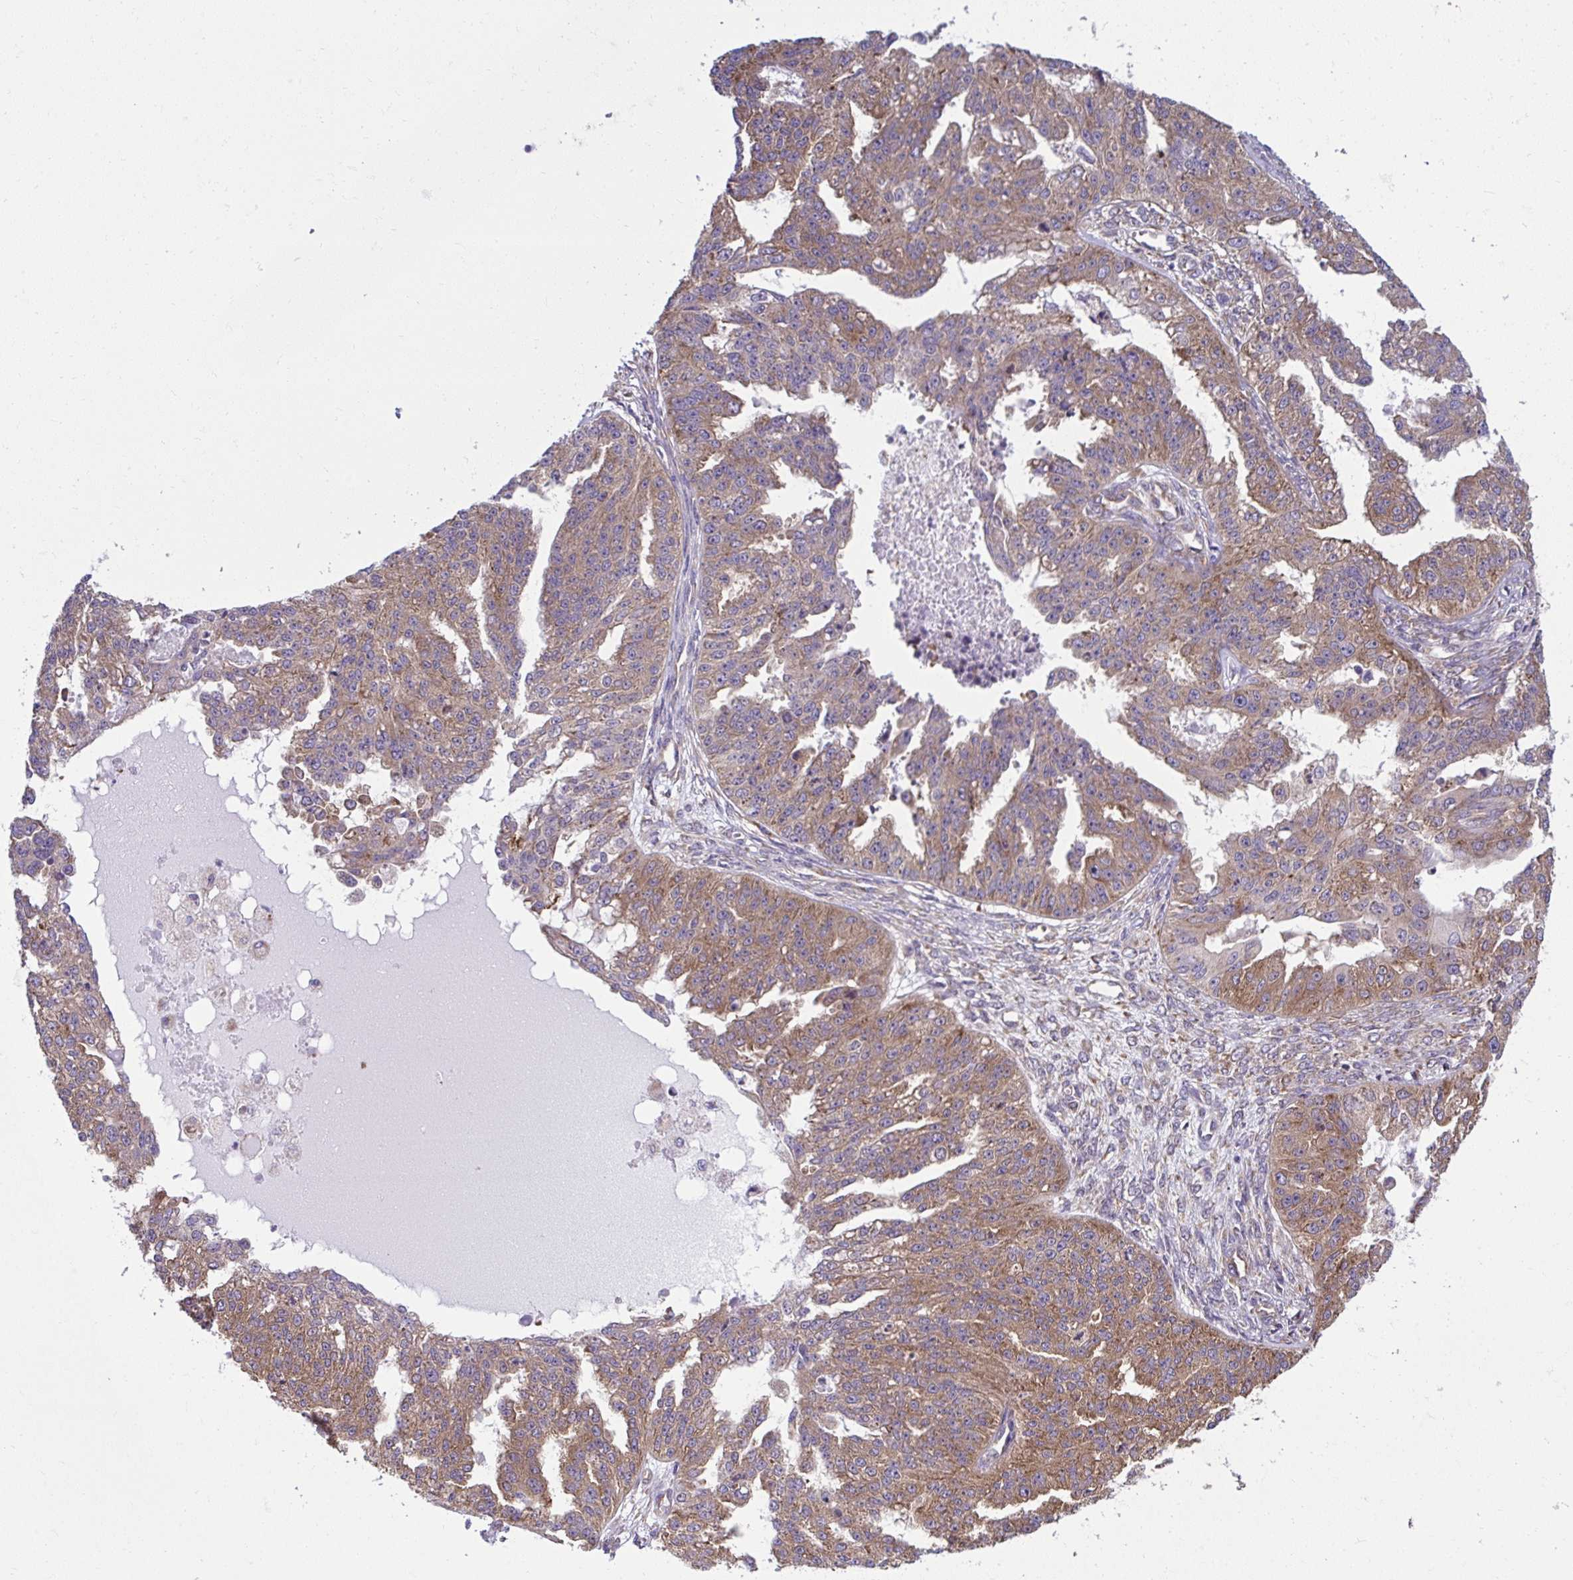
{"staining": {"intensity": "moderate", "quantity": ">75%", "location": "cytoplasmic/membranous"}, "tissue": "ovarian cancer", "cell_type": "Tumor cells", "image_type": "cancer", "snomed": [{"axis": "morphology", "description": "Cystadenocarcinoma, serous, NOS"}, {"axis": "topography", "description": "Ovary"}], "caption": "Immunohistochemistry (IHC) image of neoplastic tissue: human ovarian cancer (serous cystadenocarcinoma) stained using immunohistochemistry displays medium levels of moderate protein expression localized specifically in the cytoplasmic/membranous of tumor cells, appearing as a cytoplasmic/membranous brown color.", "gene": "RPS7", "patient": {"sex": "female", "age": 58}}